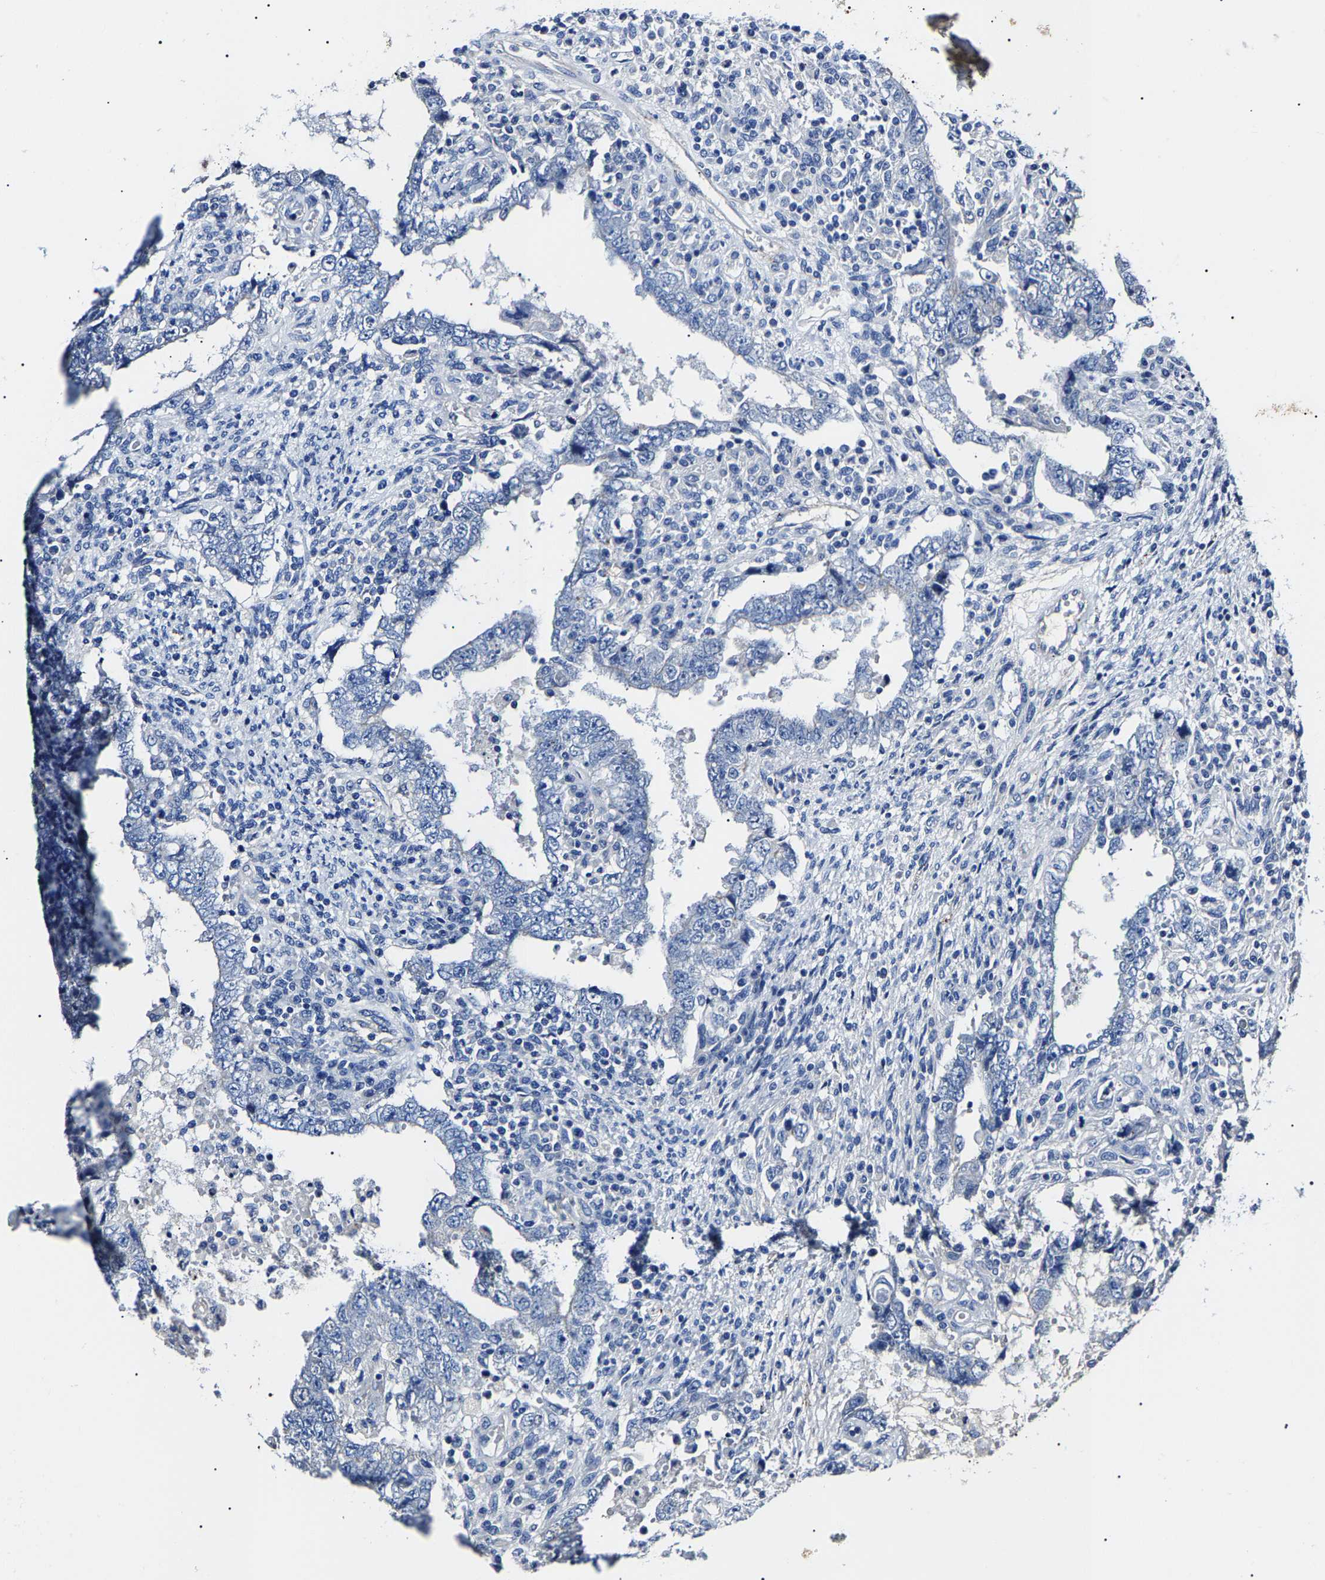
{"staining": {"intensity": "negative", "quantity": "none", "location": "none"}, "tissue": "testis cancer", "cell_type": "Tumor cells", "image_type": "cancer", "snomed": [{"axis": "morphology", "description": "Carcinoma, Embryonal, NOS"}, {"axis": "topography", "description": "Testis"}], "caption": "High magnification brightfield microscopy of testis cancer (embryonal carcinoma) stained with DAB (3,3'-diaminobenzidine) (brown) and counterstained with hematoxylin (blue): tumor cells show no significant expression.", "gene": "KLHL42", "patient": {"sex": "male", "age": 26}}